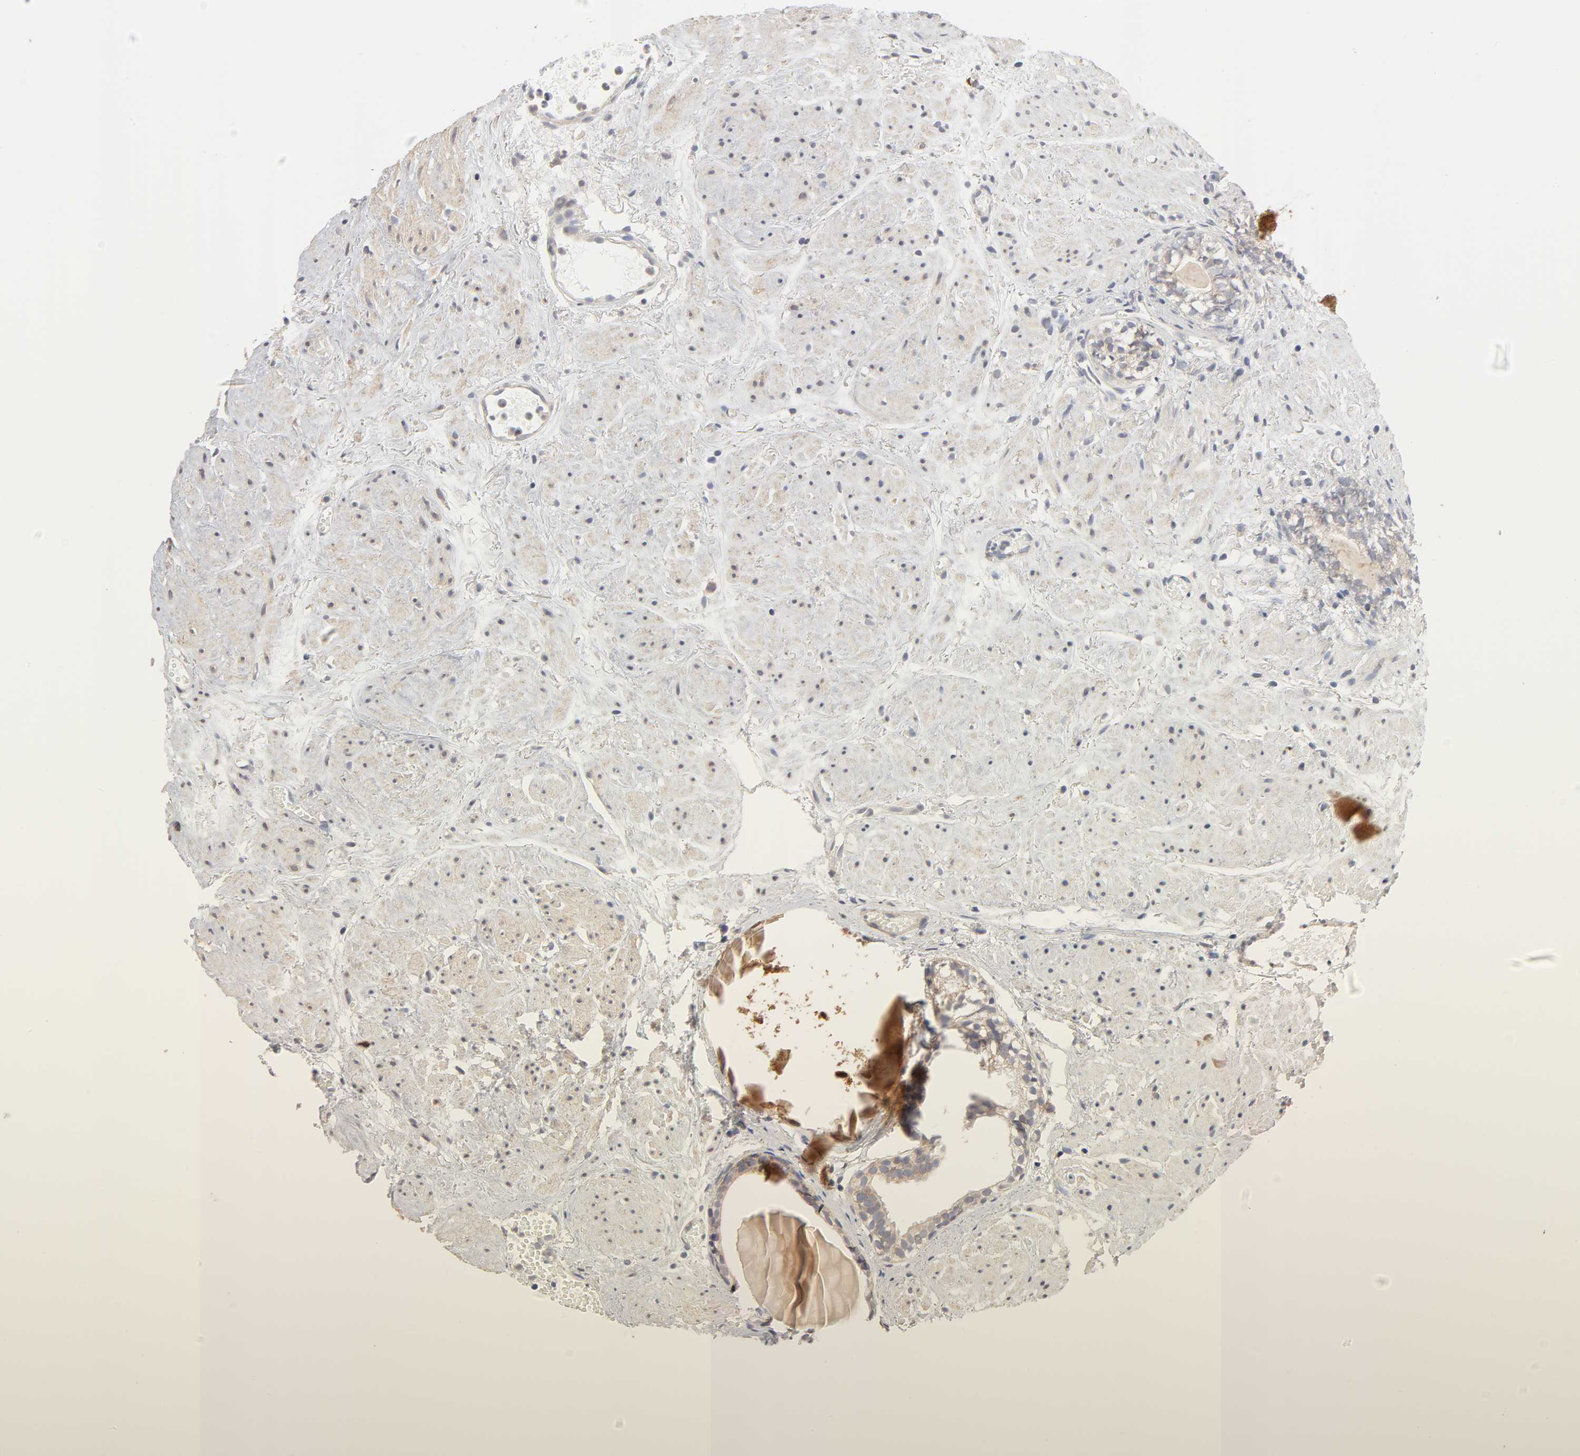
{"staining": {"intensity": "weak", "quantity": "25%-75%", "location": "cytoplasmic/membranous"}, "tissue": "prostate cancer", "cell_type": "Tumor cells", "image_type": "cancer", "snomed": [{"axis": "morphology", "description": "Adenocarcinoma, High grade"}, {"axis": "topography", "description": "Prostate"}], "caption": "High-magnification brightfield microscopy of high-grade adenocarcinoma (prostate) stained with DAB (brown) and counterstained with hematoxylin (blue). tumor cells exhibit weak cytoplasmic/membranous positivity is seen in about25%-75% of cells.", "gene": "IL4R", "patient": {"sex": "male", "age": 85}}